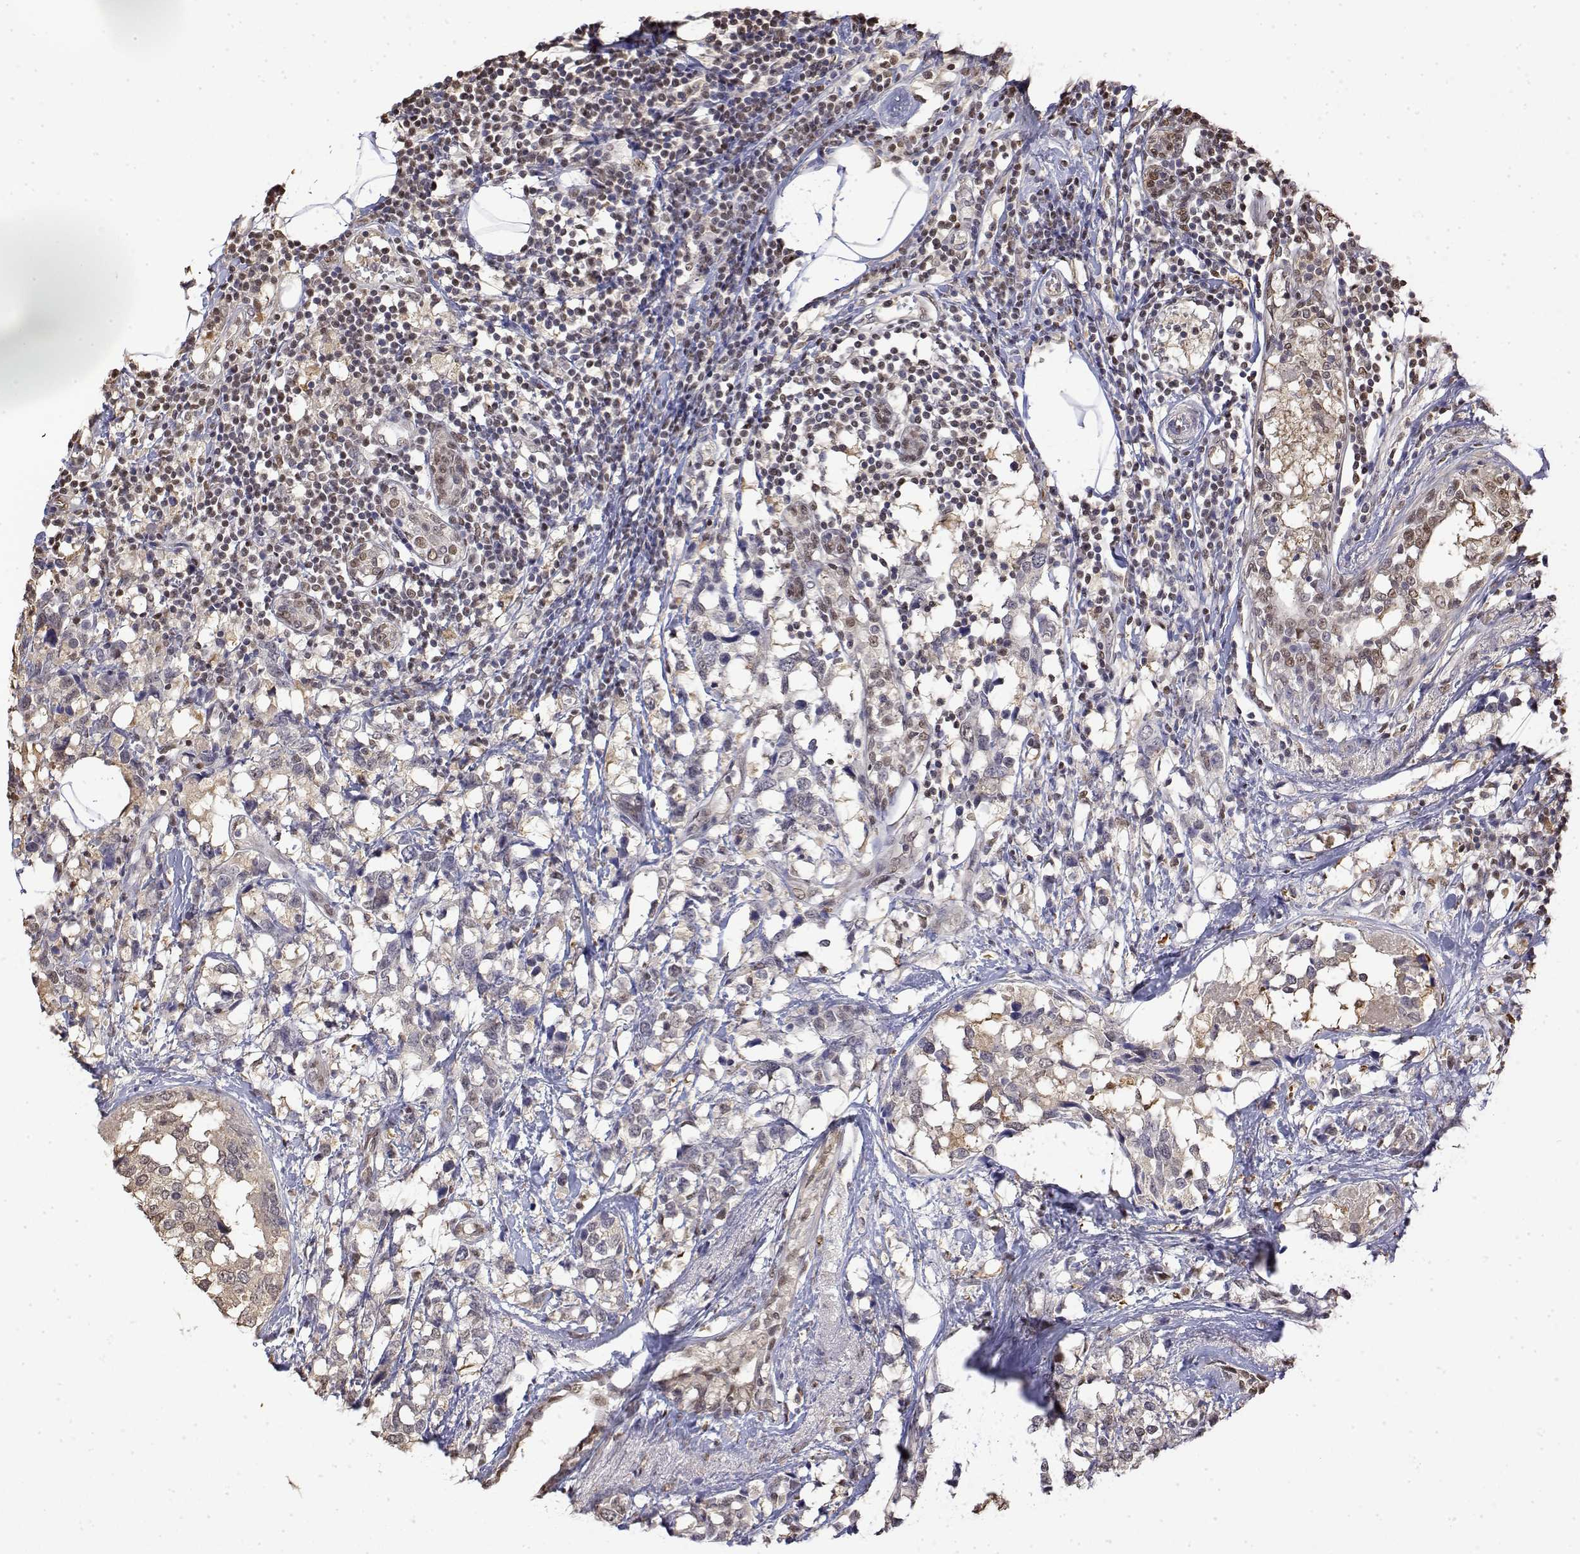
{"staining": {"intensity": "negative", "quantity": "none", "location": "none"}, "tissue": "breast cancer", "cell_type": "Tumor cells", "image_type": "cancer", "snomed": [{"axis": "morphology", "description": "Lobular carcinoma"}, {"axis": "topography", "description": "Breast"}], "caption": "Protein analysis of breast cancer displays no significant staining in tumor cells.", "gene": "TPI1", "patient": {"sex": "female", "age": 59}}